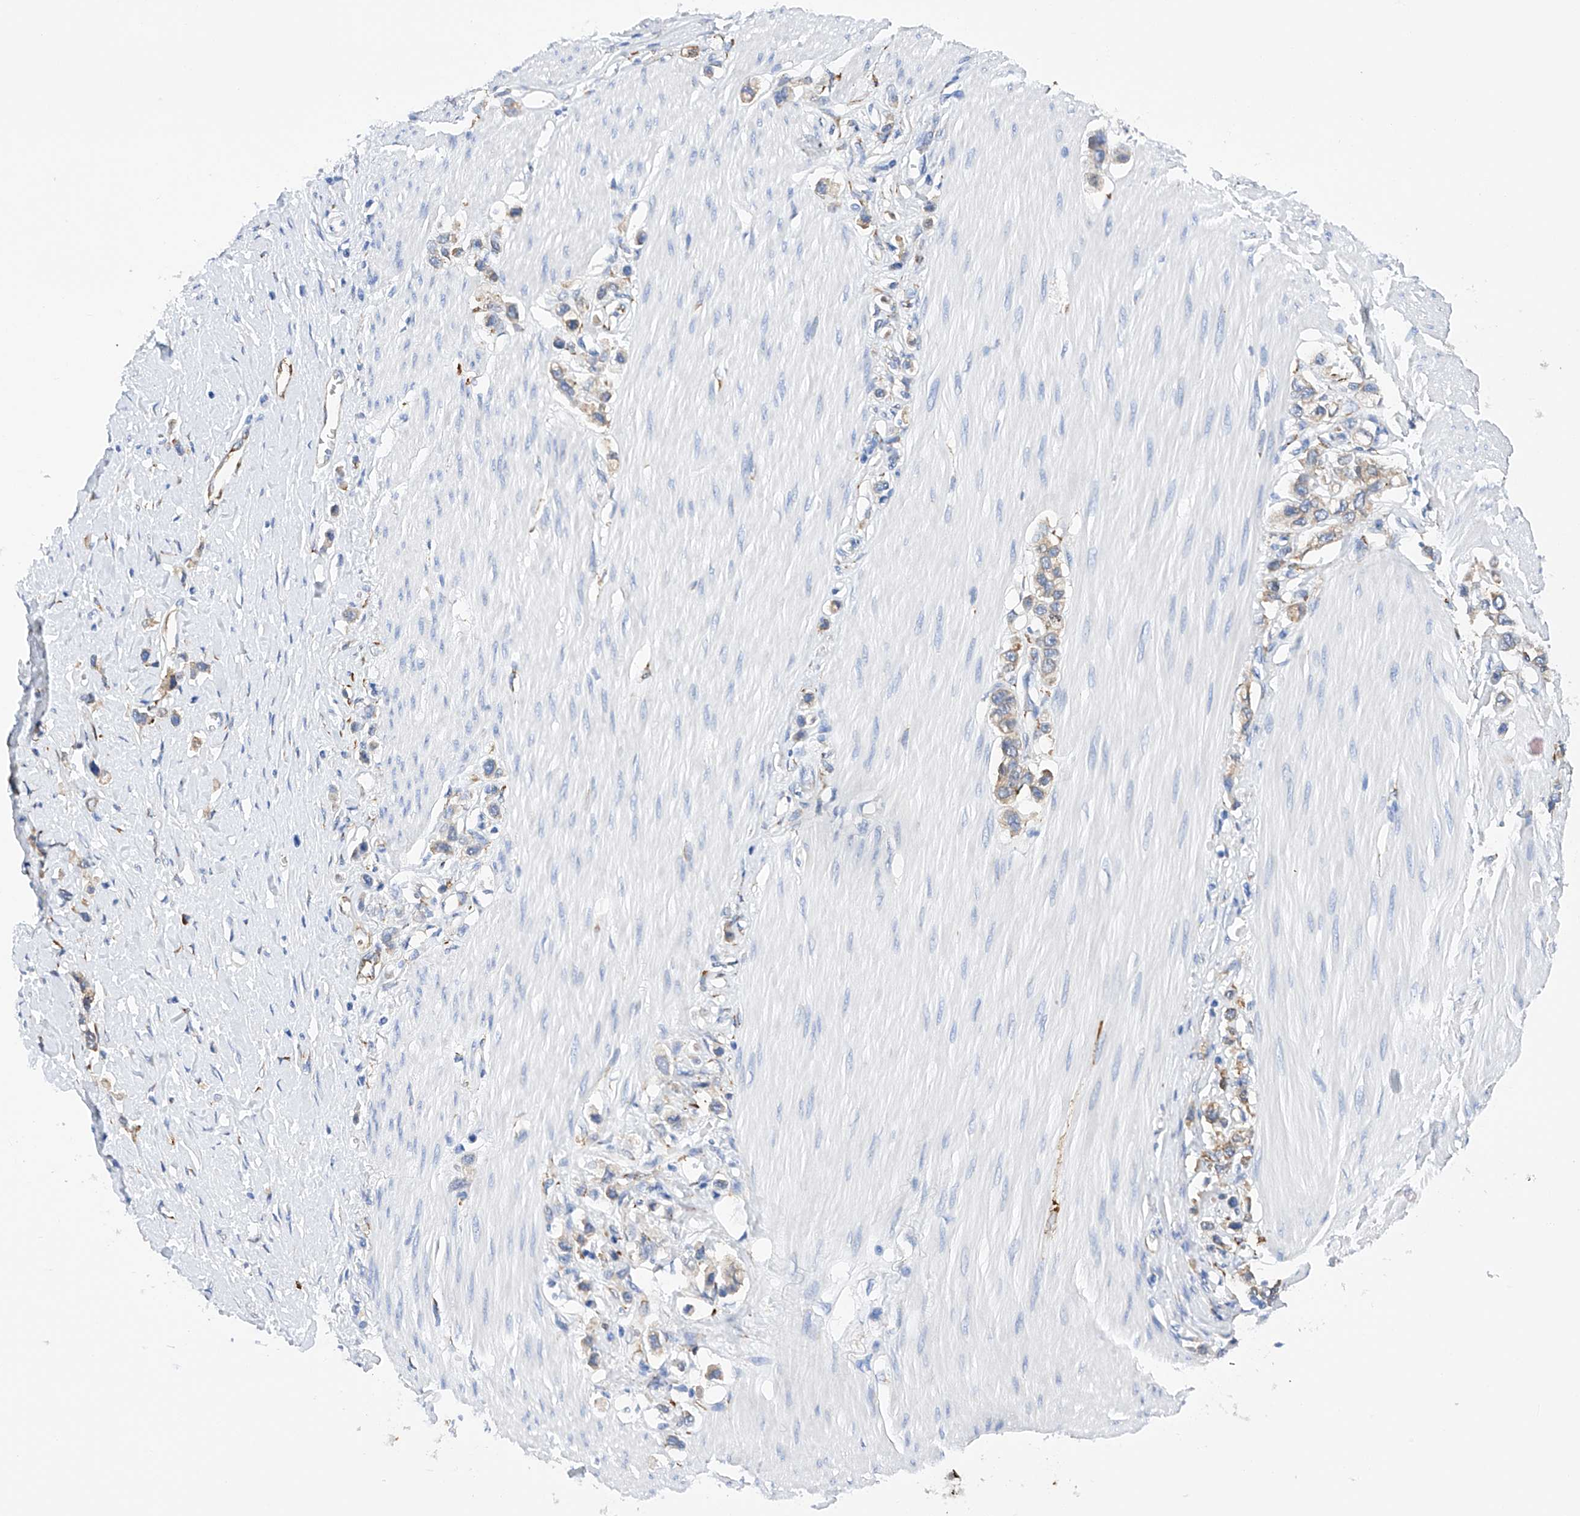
{"staining": {"intensity": "weak", "quantity": "<25%", "location": "cytoplasmic/membranous"}, "tissue": "stomach cancer", "cell_type": "Tumor cells", "image_type": "cancer", "snomed": [{"axis": "morphology", "description": "Adenocarcinoma, NOS"}, {"axis": "topography", "description": "Stomach"}], "caption": "Micrograph shows no protein expression in tumor cells of stomach cancer tissue.", "gene": "PDIA5", "patient": {"sex": "female", "age": 65}}